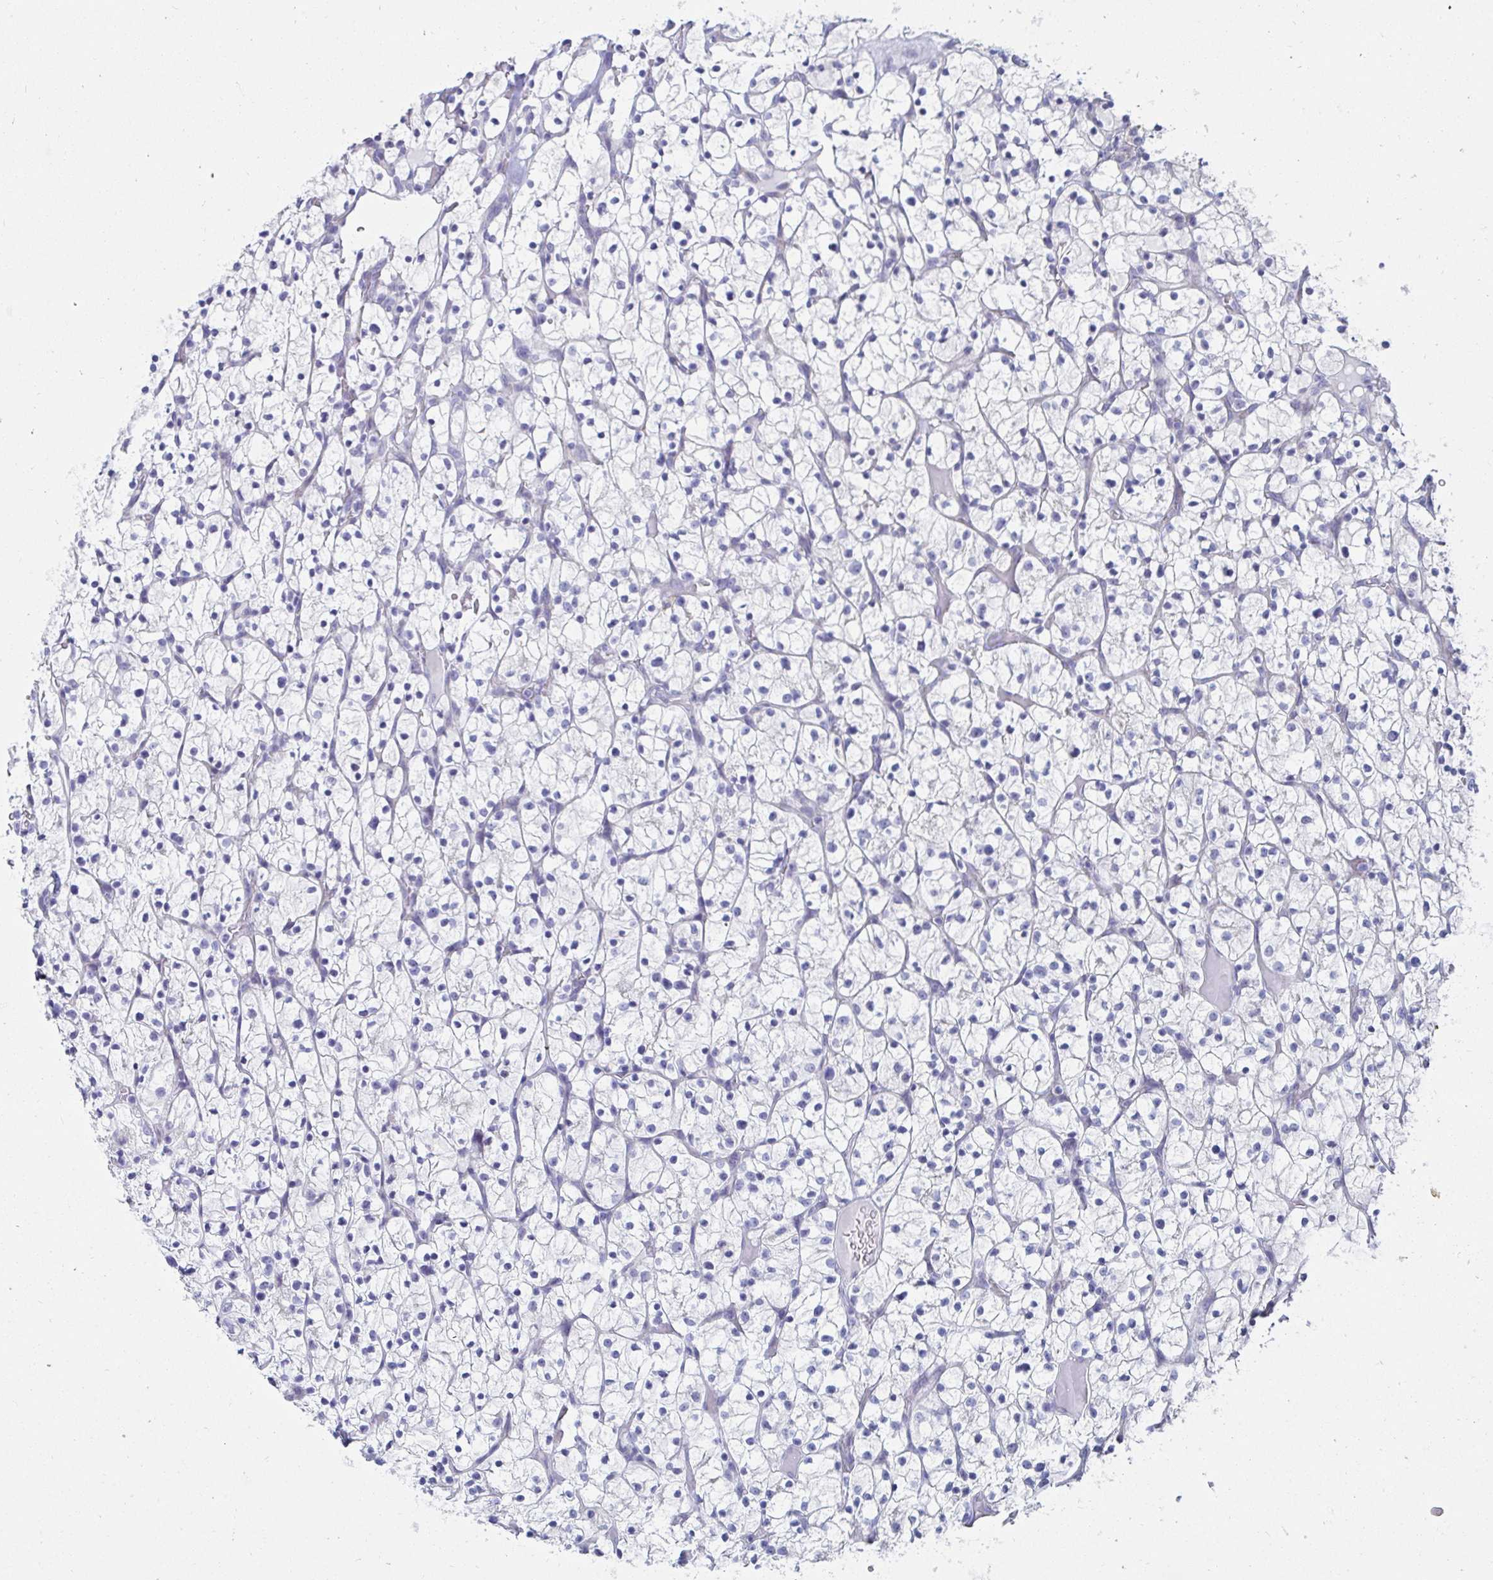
{"staining": {"intensity": "negative", "quantity": "none", "location": "none"}, "tissue": "renal cancer", "cell_type": "Tumor cells", "image_type": "cancer", "snomed": [{"axis": "morphology", "description": "Adenocarcinoma, NOS"}, {"axis": "topography", "description": "Kidney"}], "caption": "Human renal cancer (adenocarcinoma) stained for a protein using immunohistochemistry (IHC) displays no expression in tumor cells.", "gene": "C4orf17", "patient": {"sex": "female", "age": 64}}